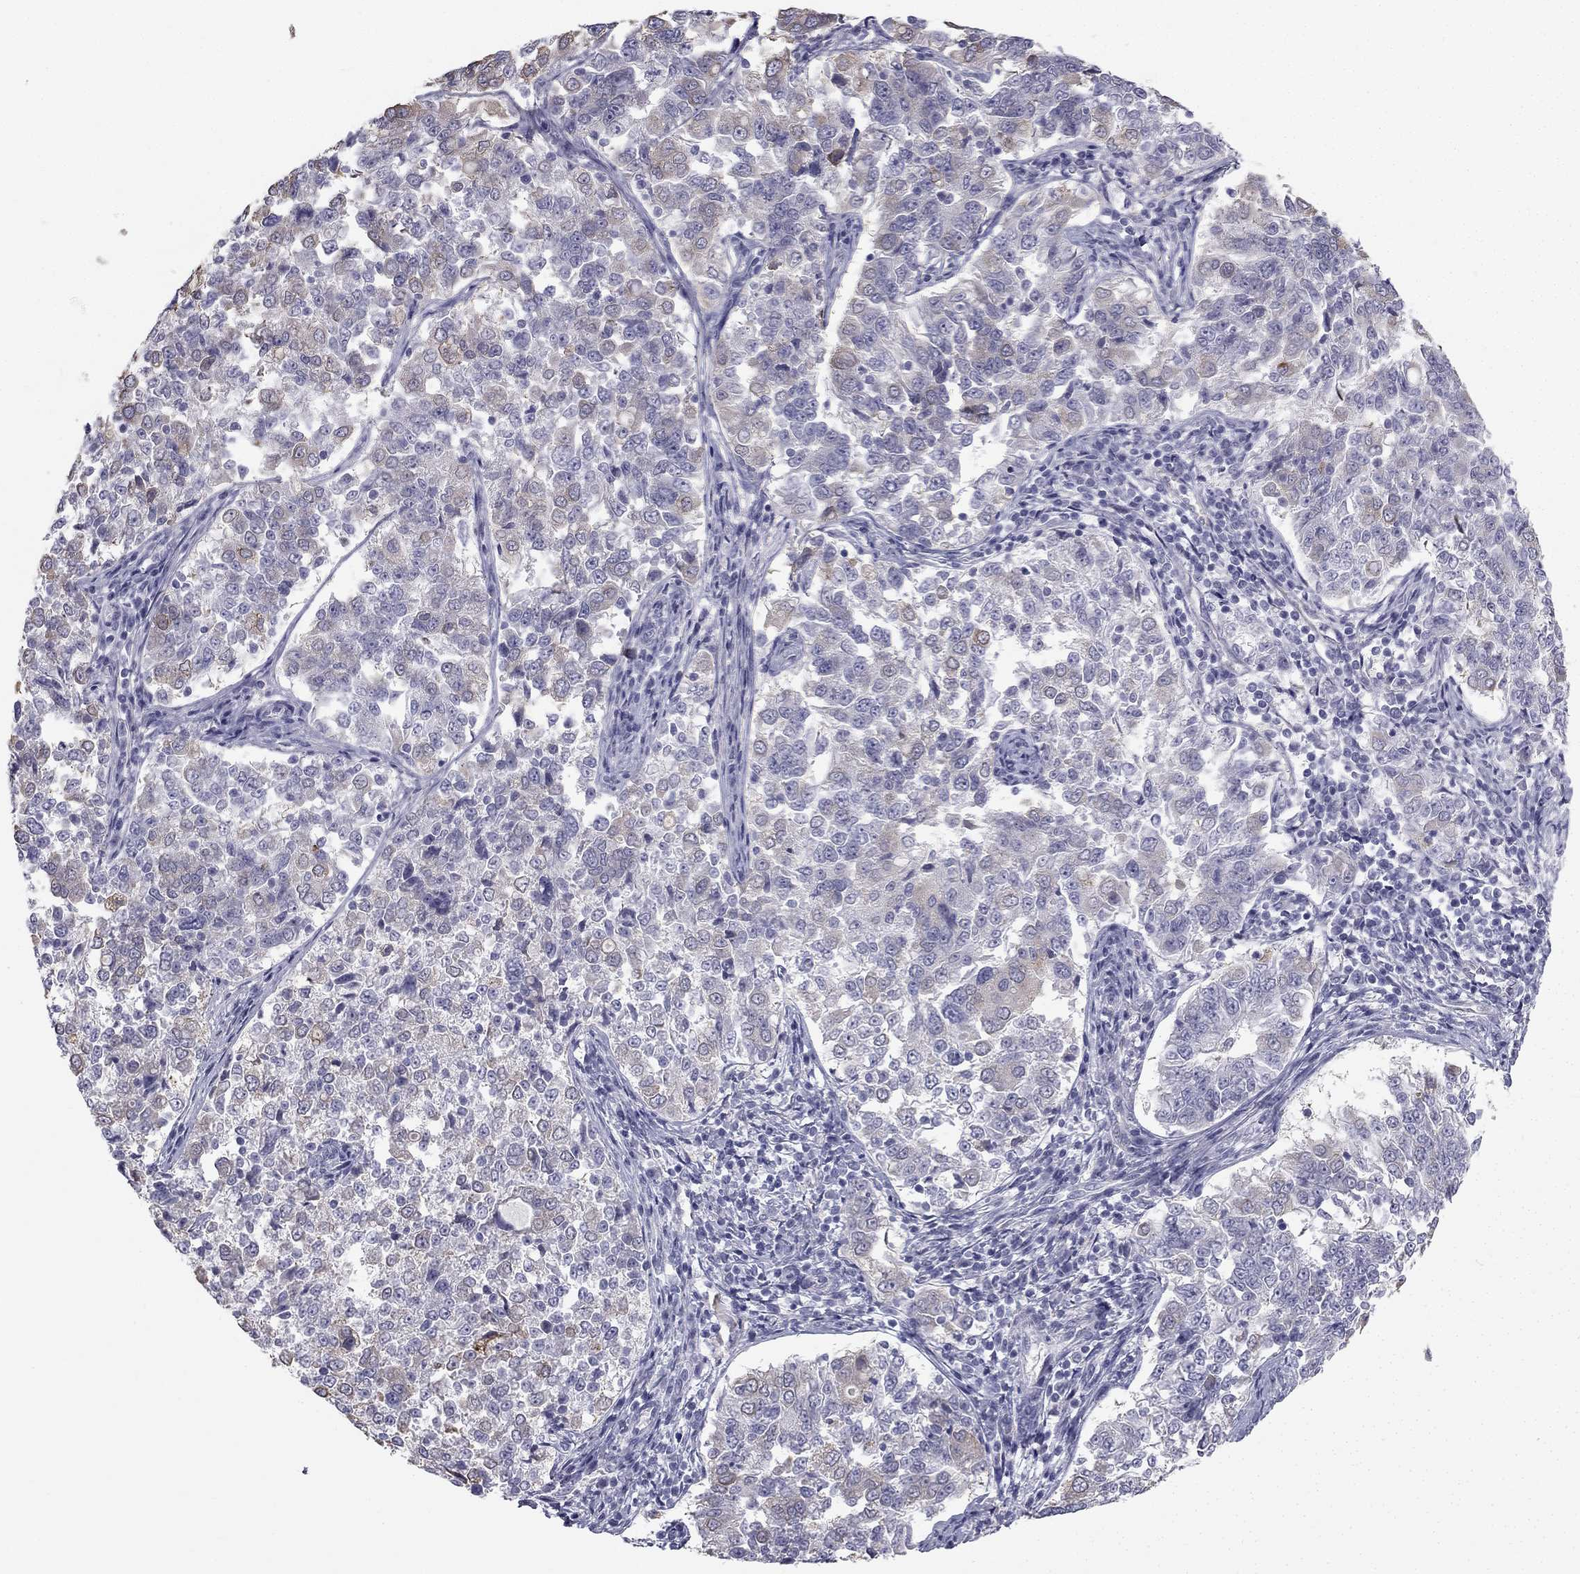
{"staining": {"intensity": "weak", "quantity": "<25%", "location": "cytoplasmic/membranous"}, "tissue": "endometrial cancer", "cell_type": "Tumor cells", "image_type": "cancer", "snomed": [{"axis": "morphology", "description": "Adenocarcinoma, NOS"}, {"axis": "topography", "description": "Endometrium"}], "caption": "This is an IHC micrograph of human endometrial adenocarcinoma. There is no staining in tumor cells.", "gene": "CCDC40", "patient": {"sex": "female", "age": 43}}